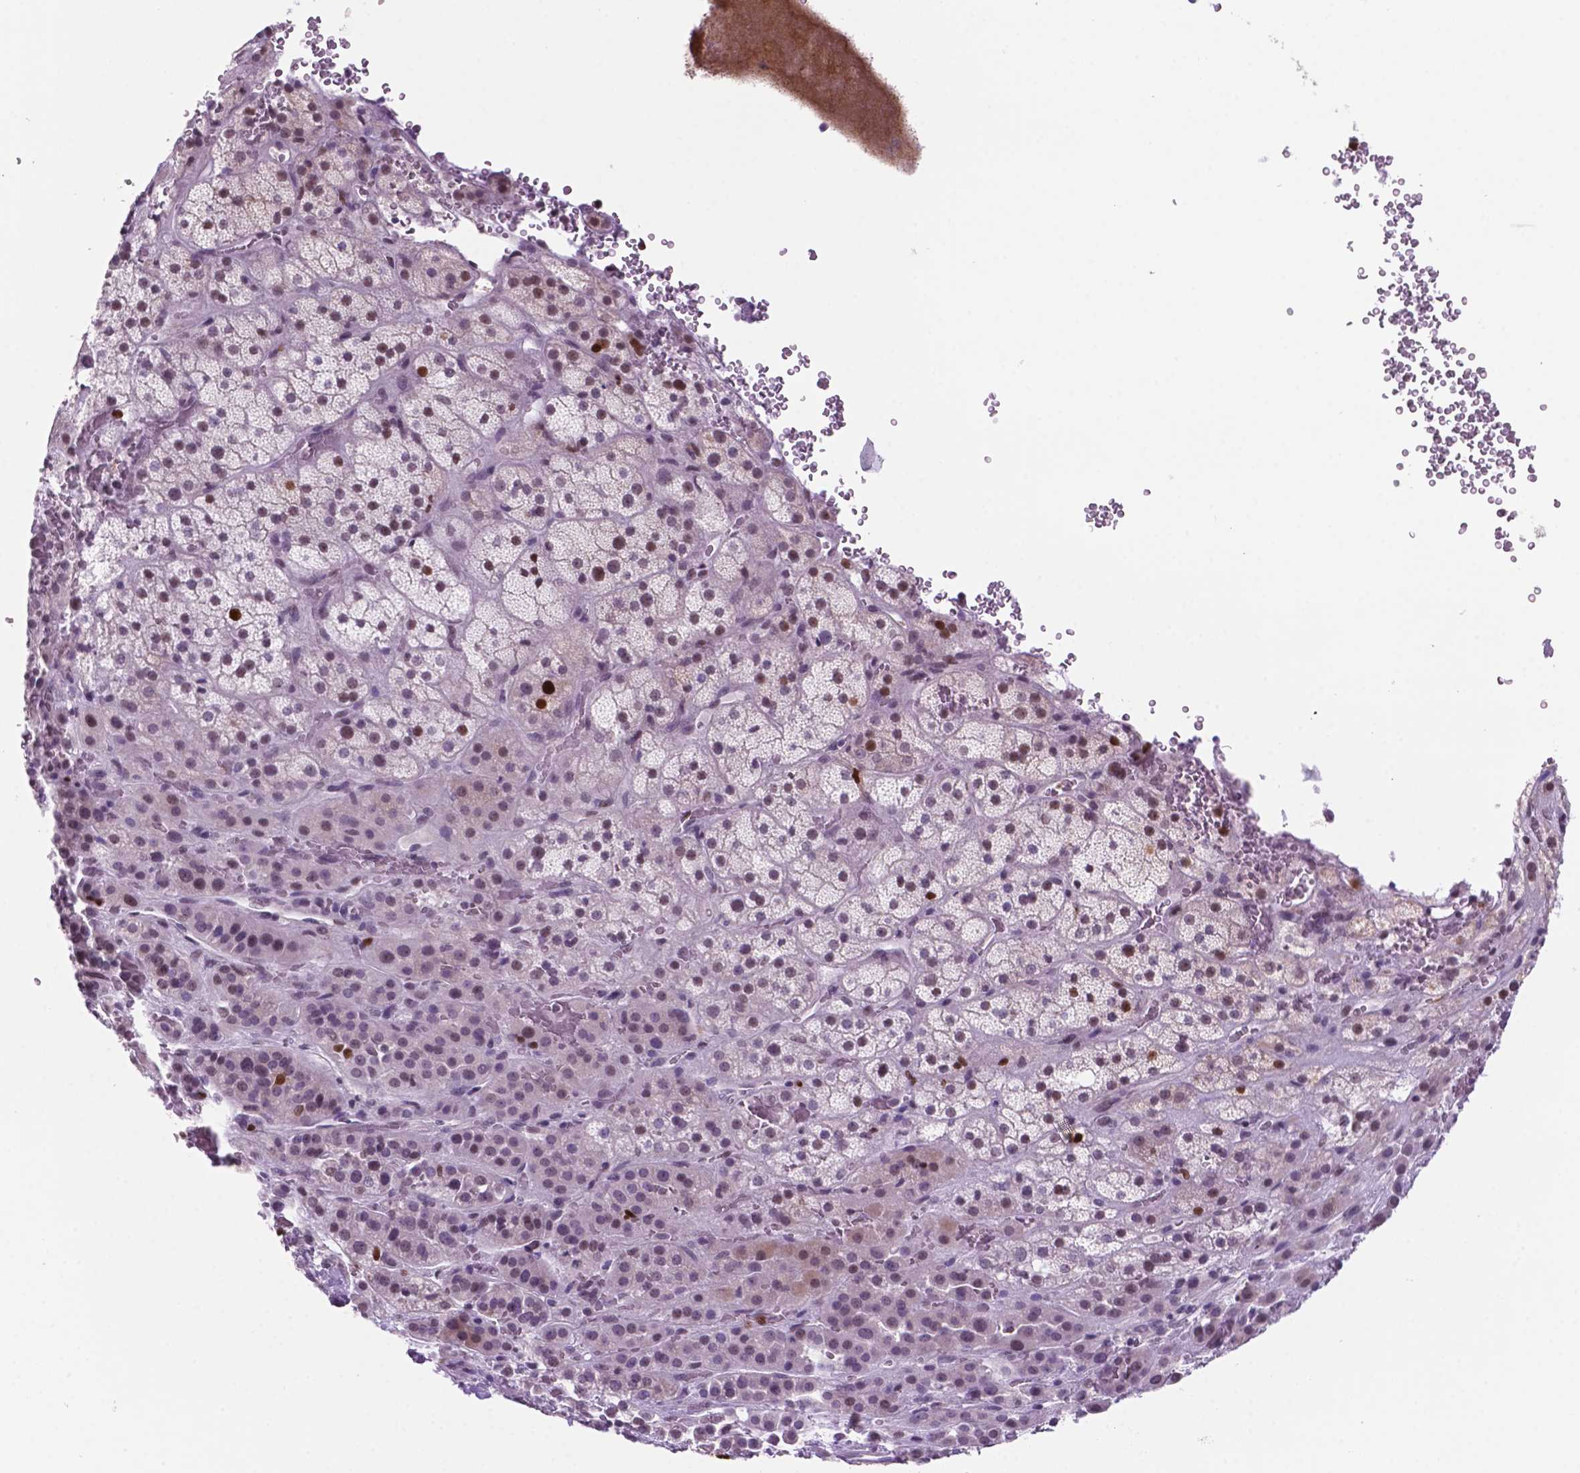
{"staining": {"intensity": "moderate", "quantity": "25%-75%", "location": "nuclear"}, "tissue": "adrenal gland", "cell_type": "Glandular cells", "image_type": "normal", "snomed": [{"axis": "morphology", "description": "Normal tissue, NOS"}, {"axis": "topography", "description": "Adrenal gland"}], "caption": "This image exhibits immunohistochemistry (IHC) staining of unremarkable adrenal gland, with medium moderate nuclear staining in approximately 25%-75% of glandular cells.", "gene": "NCAPH2", "patient": {"sex": "male", "age": 57}}